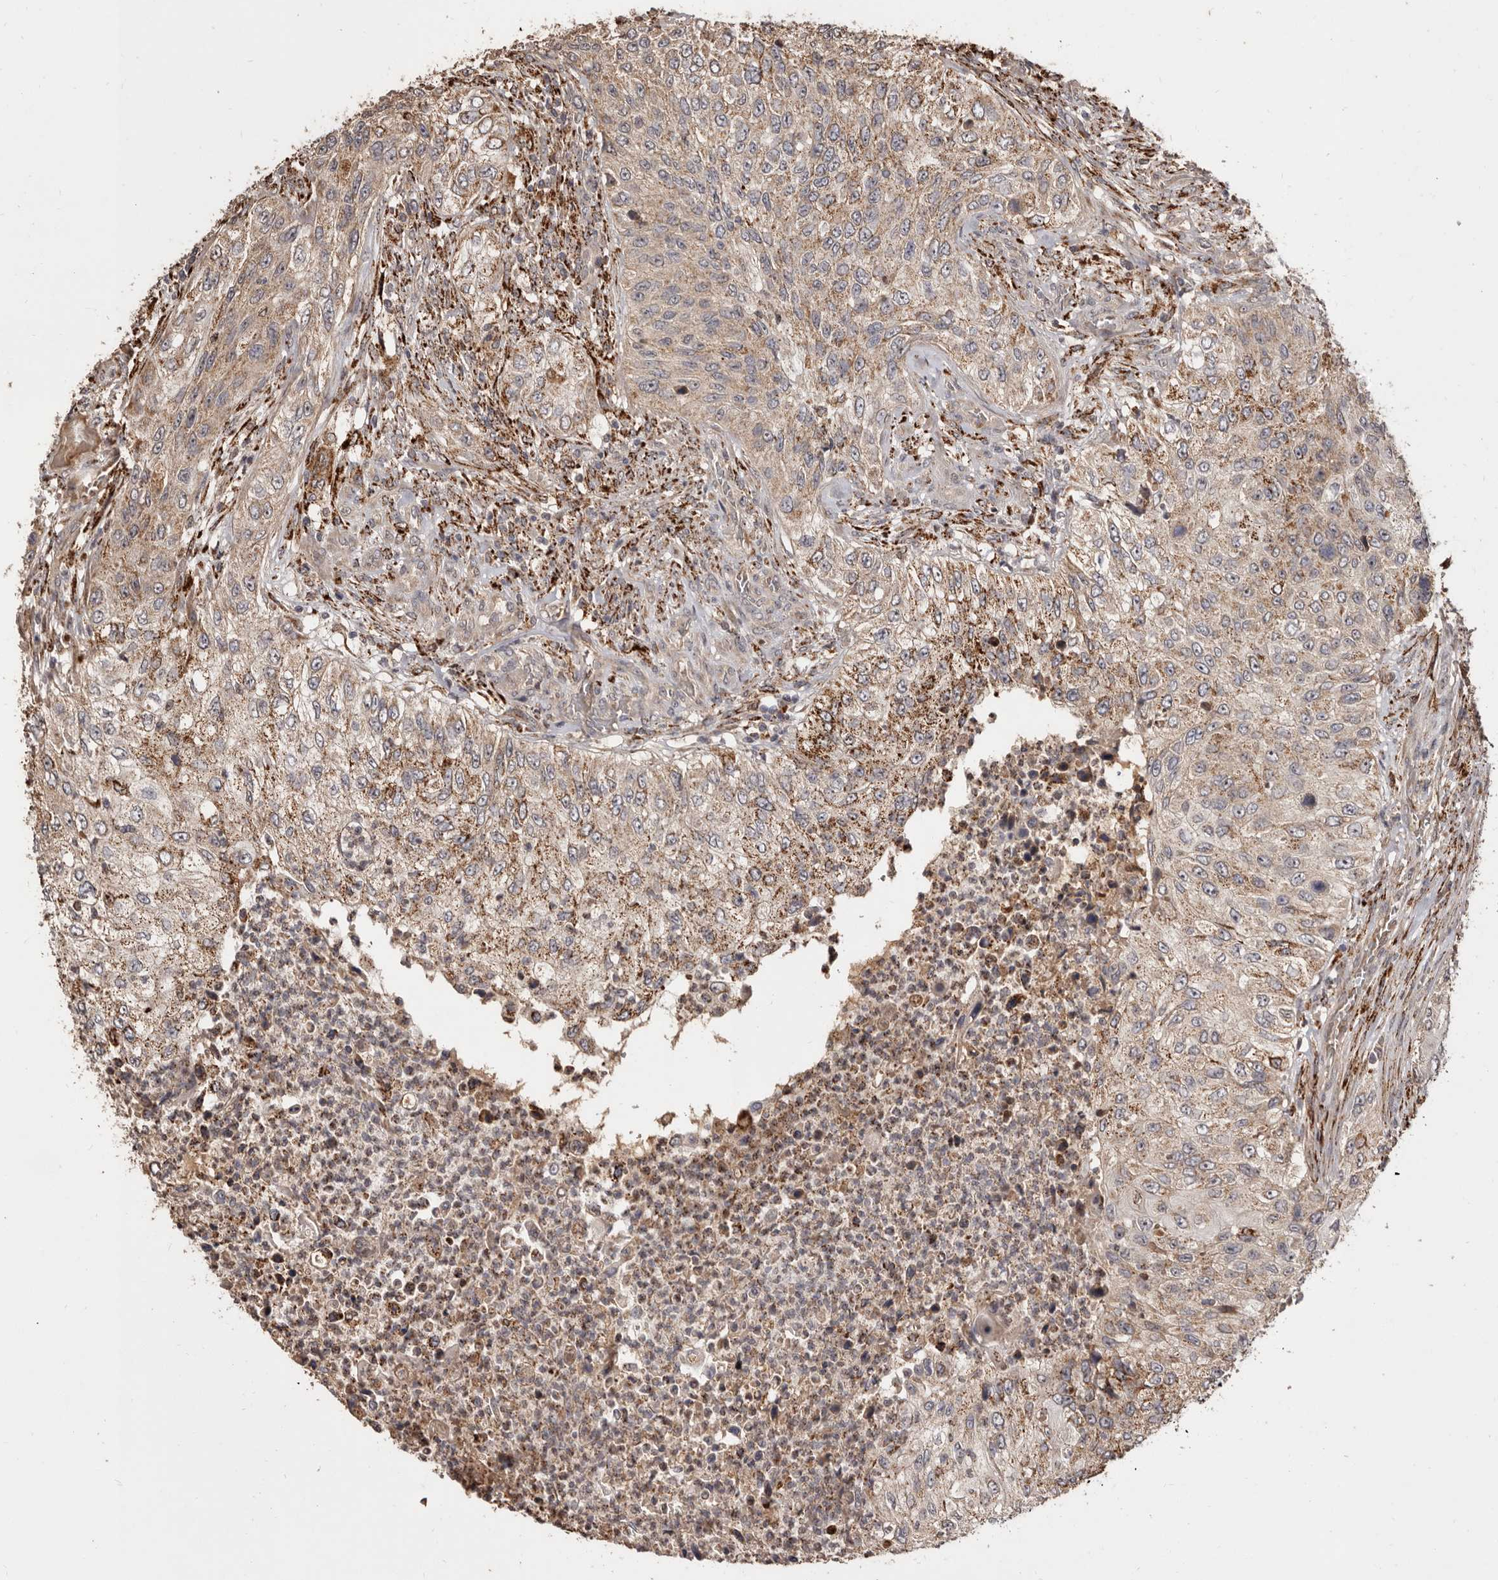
{"staining": {"intensity": "moderate", "quantity": ">75%", "location": "cytoplasmic/membranous"}, "tissue": "urothelial cancer", "cell_type": "Tumor cells", "image_type": "cancer", "snomed": [{"axis": "morphology", "description": "Urothelial carcinoma, High grade"}, {"axis": "topography", "description": "Urinary bladder"}], "caption": "Urothelial cancer tissue reveals moderate cytoplasmic/membranous positivity in approximately >75% of tumor cells, visualized by immunohistochemistry.", "gene": "AKAP7", "patient": {"sex": "female", "age": 60}}